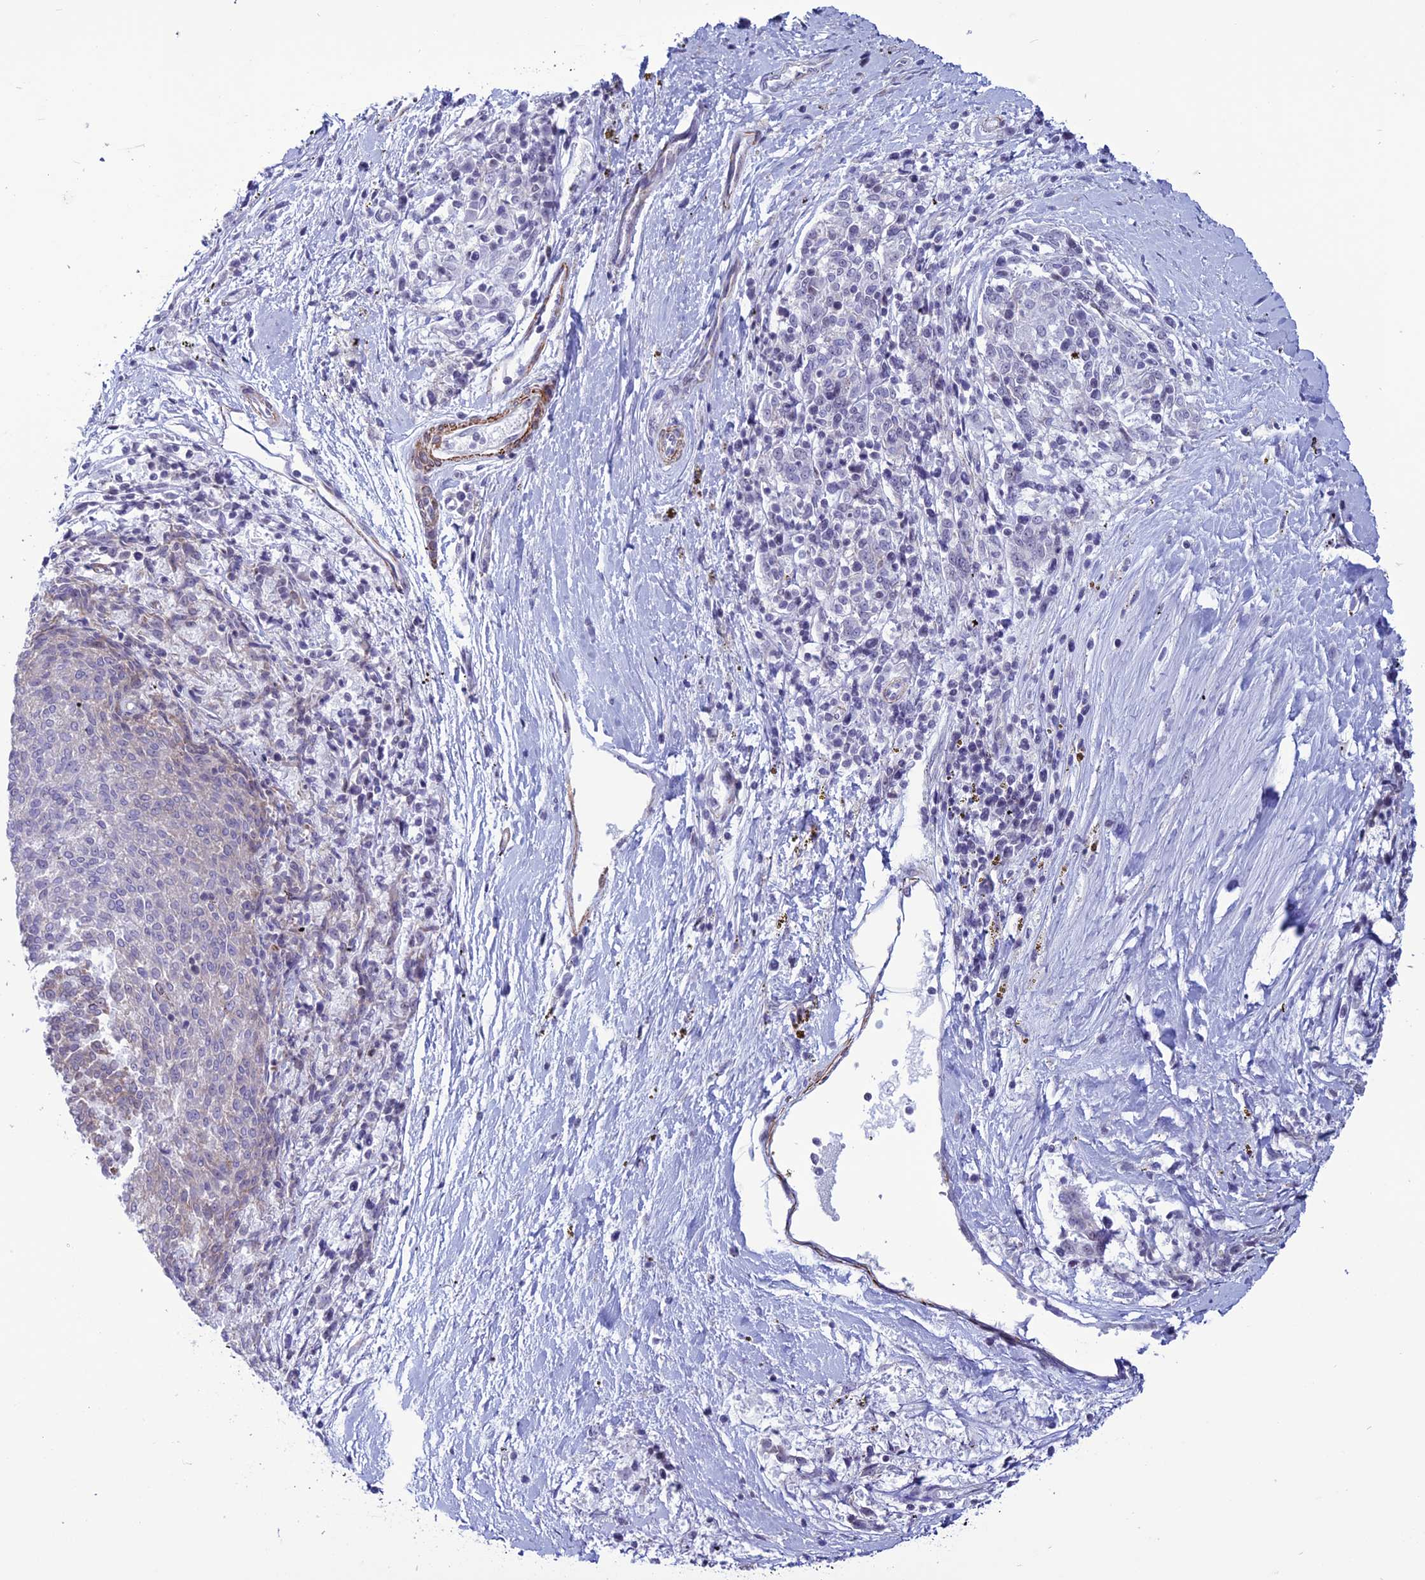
{"staining": {"intensity": "negative", "quantity": "none", "location": "none"}, "tissue": "melanoma", "cell_type": "Tumor cells", "image_type": "cancer", "snomed": [{"axis": "morphology", "description": "Malignant melanoma, NOS"}, {"axis": "topography", "description": "Skin"}], "caption": "There is no significant expression in tumor cells of melanoma. (Immunohistochemistry, brightfield microscopy, high magnification).", "gene": "U2AF1", "patient": {"sex": "female", "age": 72}}